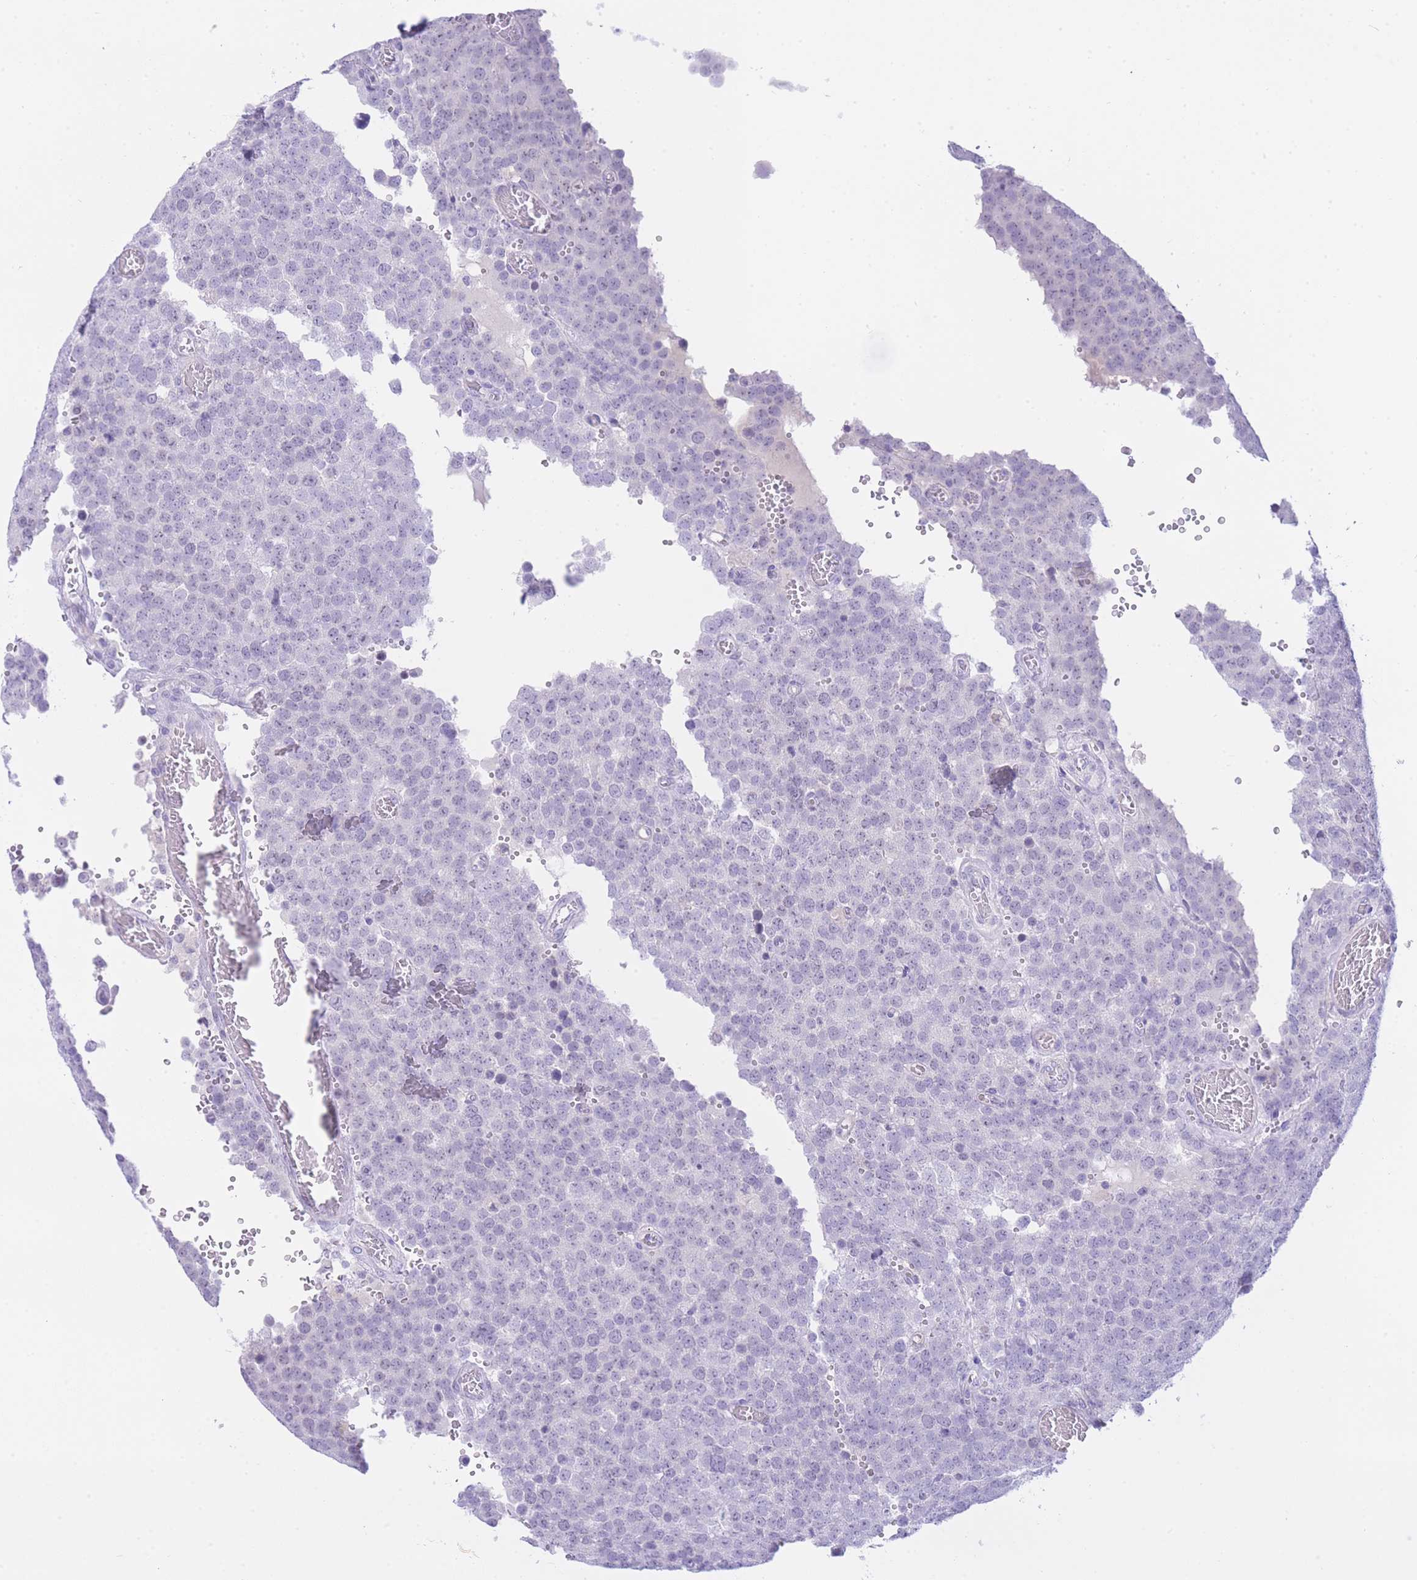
{"staining": {"intensity": "negative", "quantity": "none", "location": "none"}, "tissue": "testis cancer", "cell_type": "Tumor cells", "image_type": "cancer", "snomed": [{"axis": "morphology", "description": "Normal tissue, NOS"}, {"axis": "morphology", "description": "Seminoma, NOS"}, {"axis": "topography", "description": "Testis"}], "caption": "Tumor cells show no significant protein positivity in testis cancer.", "gene": "ZNF212", "patient": {"sex": "male", "age": 71}}